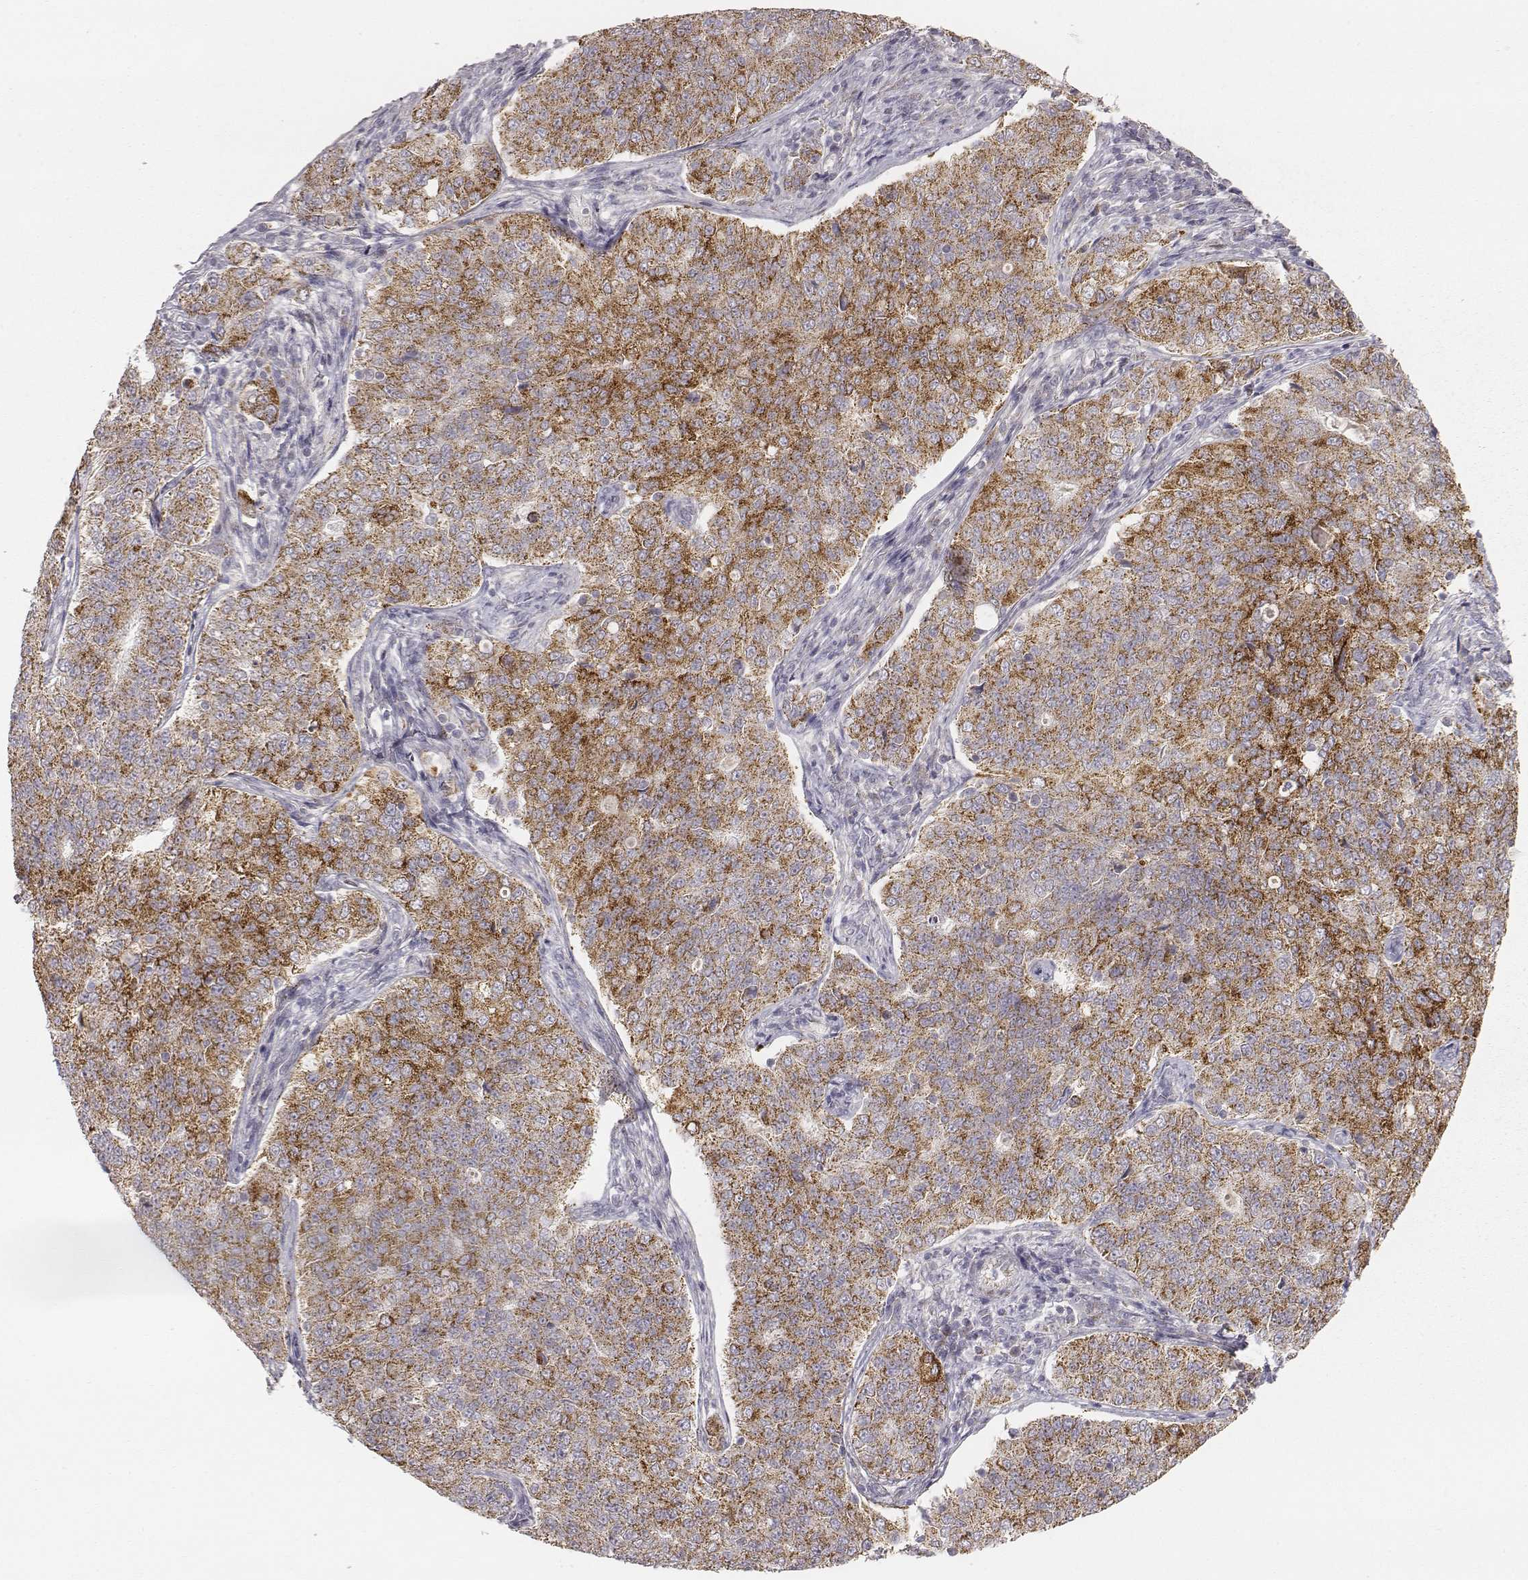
{"staining": {"intensity": "moderate", "quantity": ">75%", "location": "cytoplasmic/membranous"}, "tissue": "endometrial cancer", "cell_type": "Tumor cells", "image_type": "cancer", "snomed": [{"axis": "morphology", "description": "Adenocarcinoma, NOS"}, {"axis": "topography", "description": "Endometrium"}], "caption": "Endometrial adenocarcinoma stained with a protein marker displays moderate staining in tumor cells.", "gene": "ABCD3", "patient": {"sex": "female", "age": 43}}